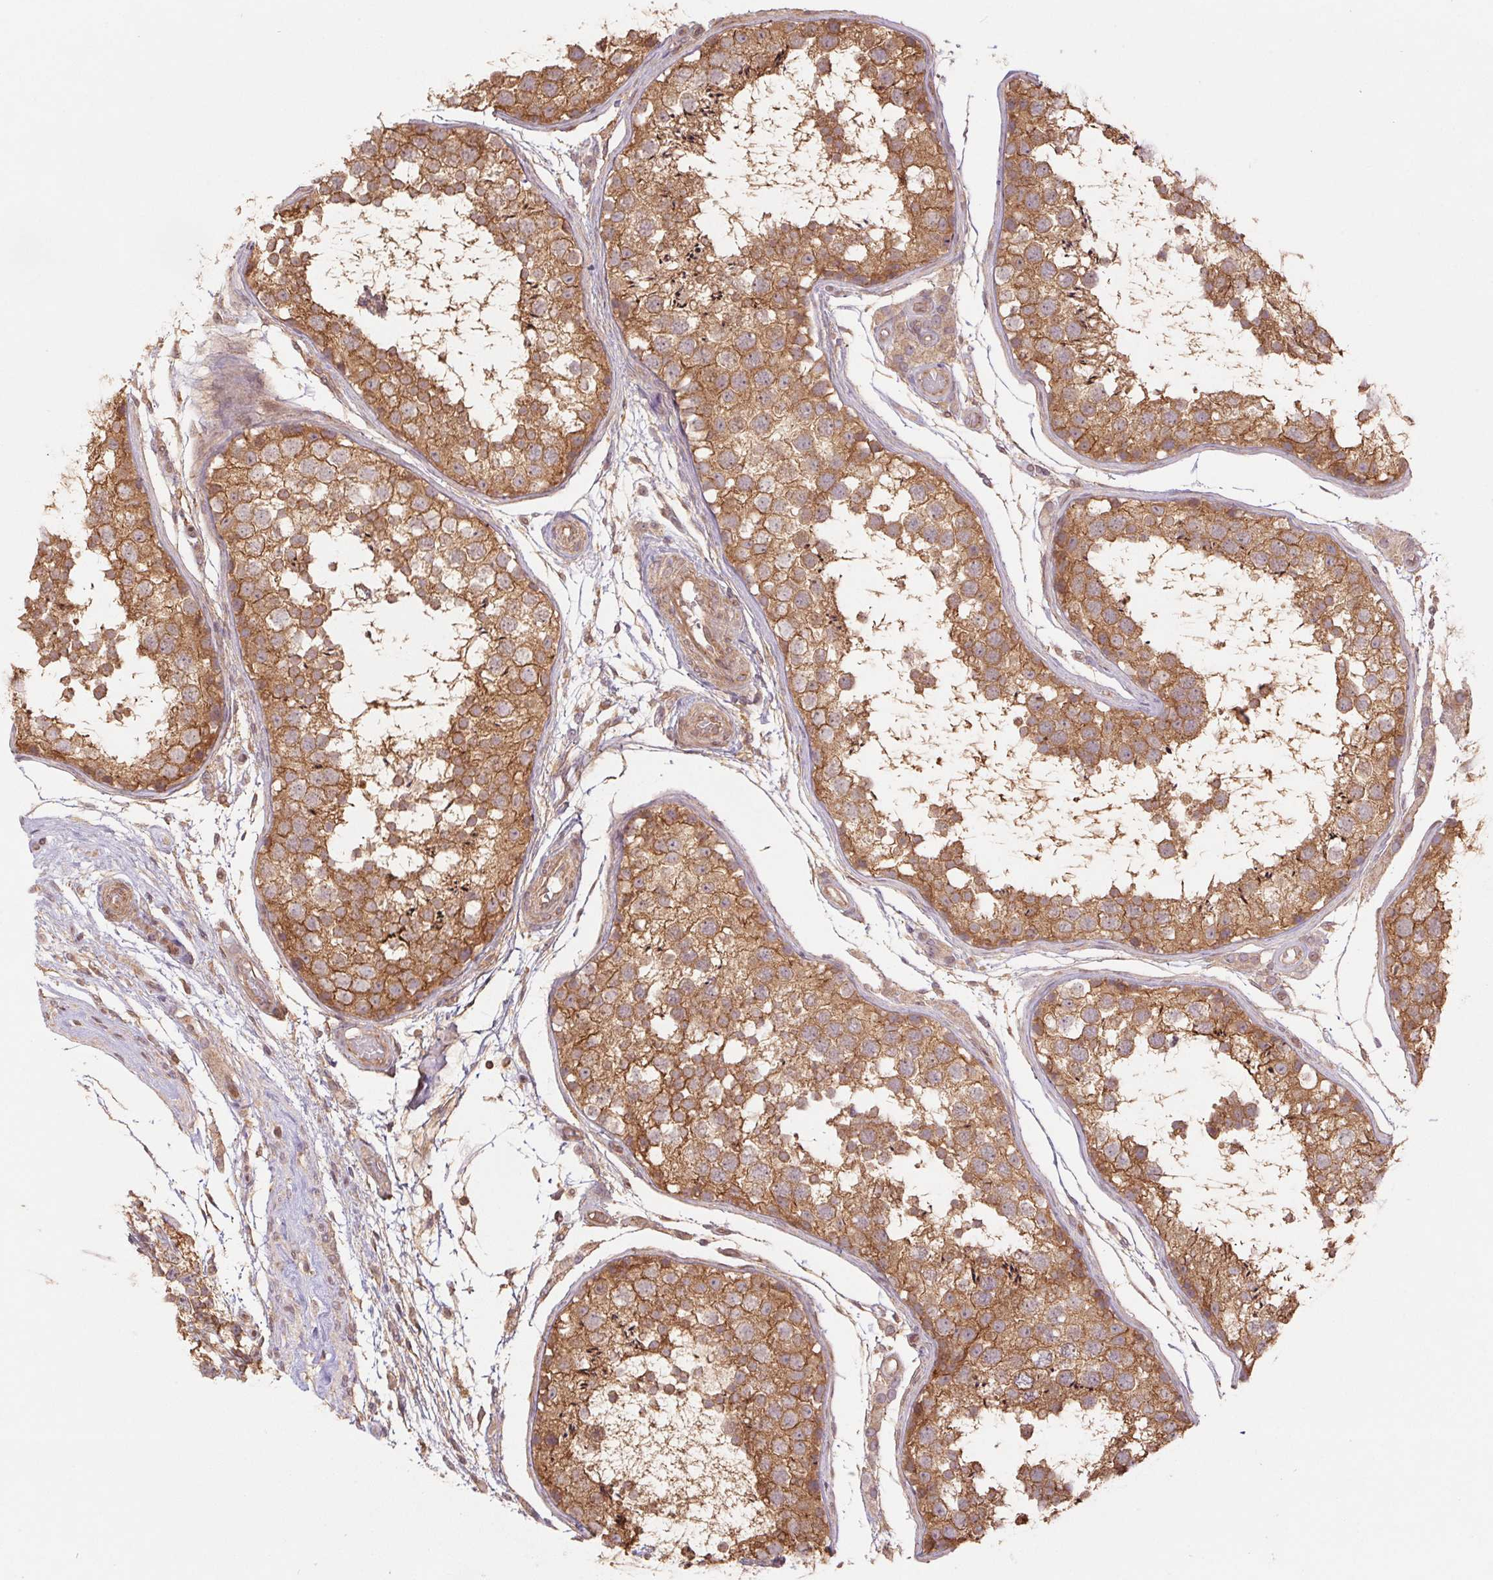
{"staining": {"intensity": "moderate", "quantity": ">75%", "location": "cytoplasmic/membranous"}, "tissue": "testis", "cell_type": "Cells in seminiferous ducts", "image_type": "normal", "snomed": [{"axis": "morphology", "description": "Normal tissue, NOS"}, {"axis": "morphology", "description": "Seminoma, NOS"}, {"axis": "topography", "description": "Testis"}], "caption": "IHC histopathology image of unremarkable human testis stained for a protein (brown), which shows medium levels of moderate cytoplasmic/membranous positivity in approximately >75% of cells in seminiferous ducts.", "gene": "TUBA1A", "patient": {"sex": "male", "age": 29}}